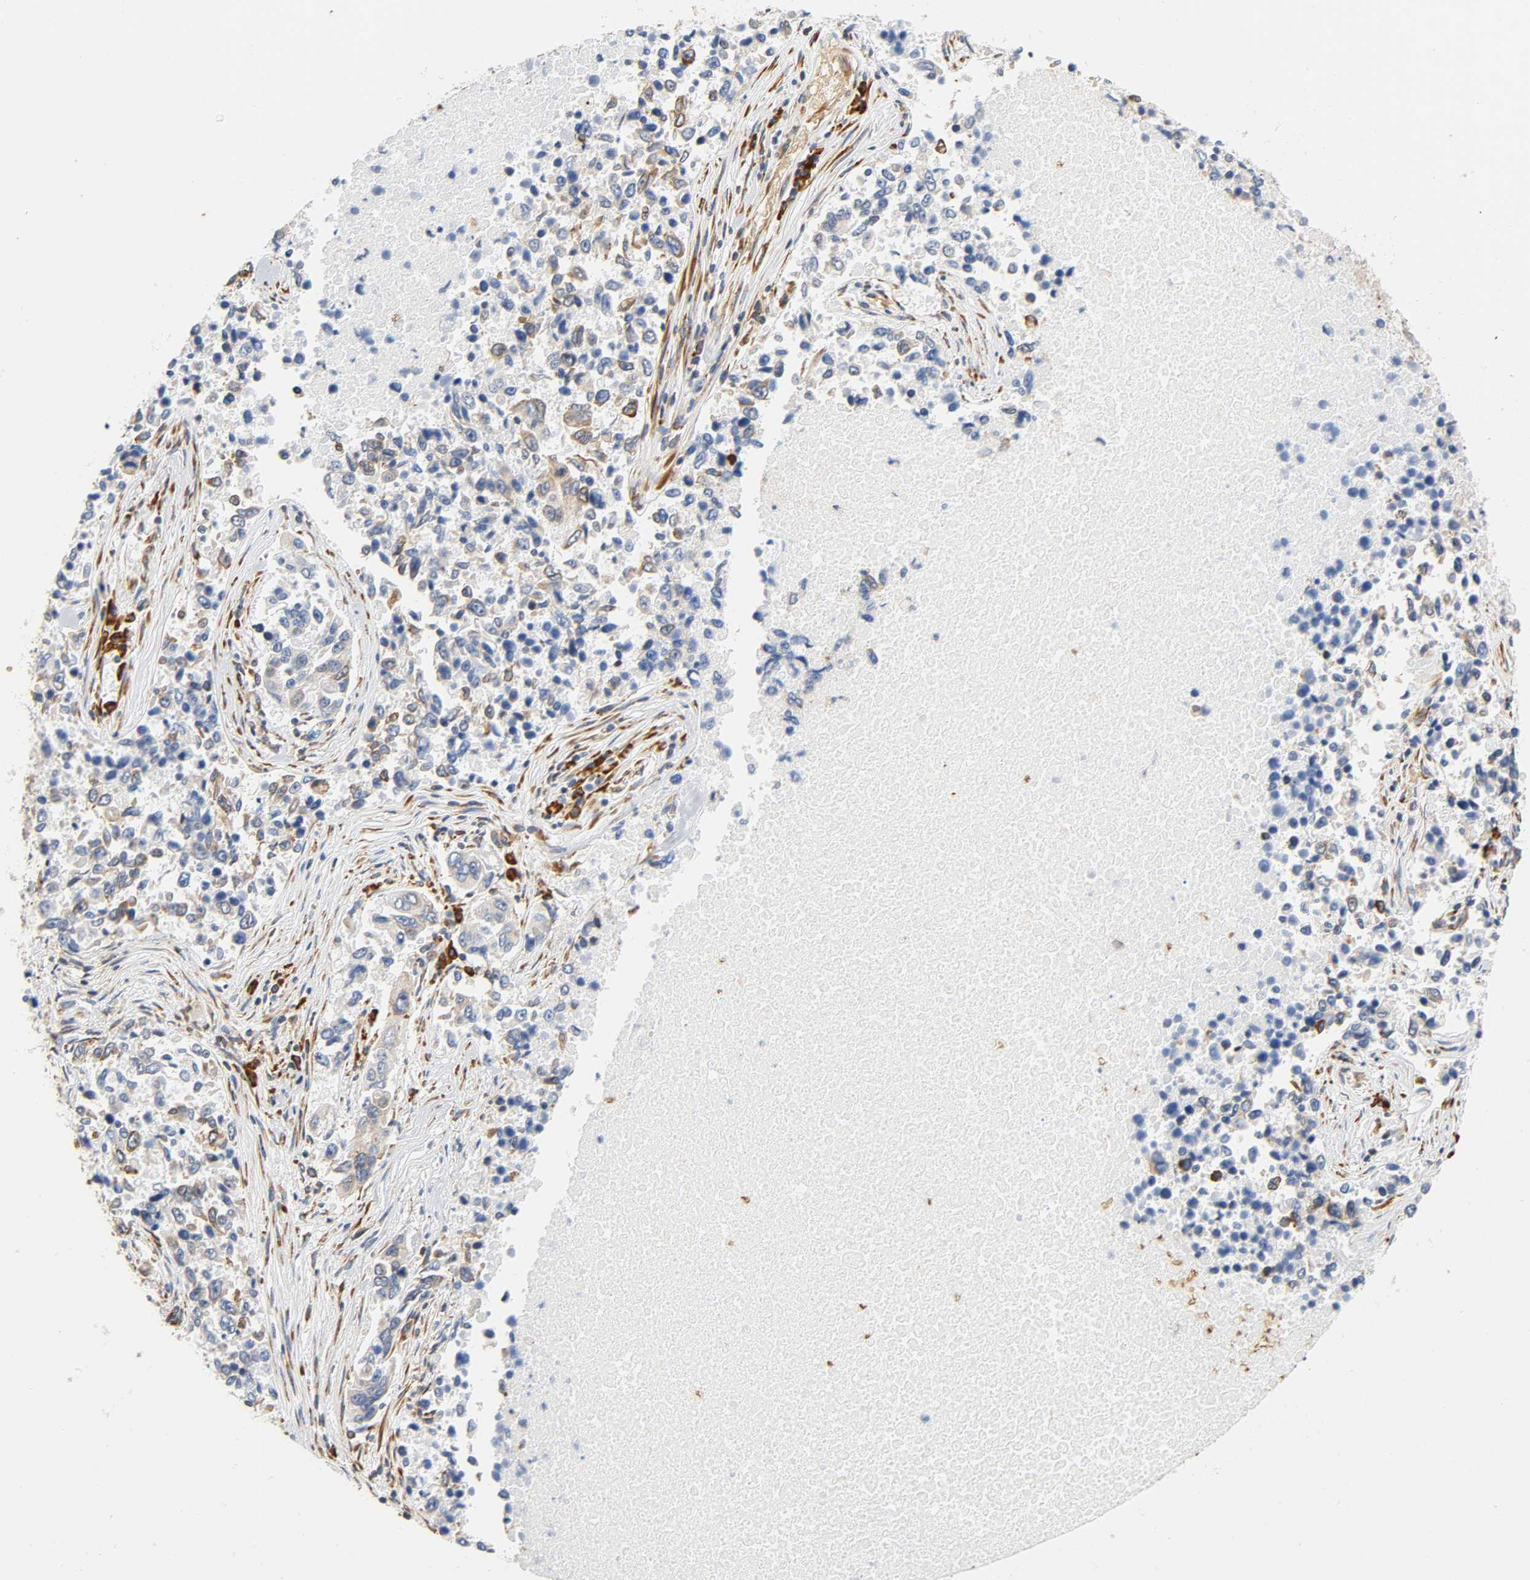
{"staining": {"intensity": "weak", "quantity": "<25%", "location": "cytoplasmic/membranous"}, "tissue": "lung cancer", "cell_type": "Tumor cells", "image_type": "cancer", "snomed": [{"axis": "morphology", "description": "Adenocarcinoma, NOS"}, {"axis": "topography", "description": "Lung"}], "caption": "Immunohistochemistry histopathology image of lung cancer (adenocarcinoma) stained for a protein (brown), which reveals no staining in tumor cells. Brightfield microscopy of immunohistochemistry stained with DAB (brown) and hematoxylin (blue), captured at high magnification.", "gene": "UCKL1", "patient": {"sex": "male", "age": 84}}